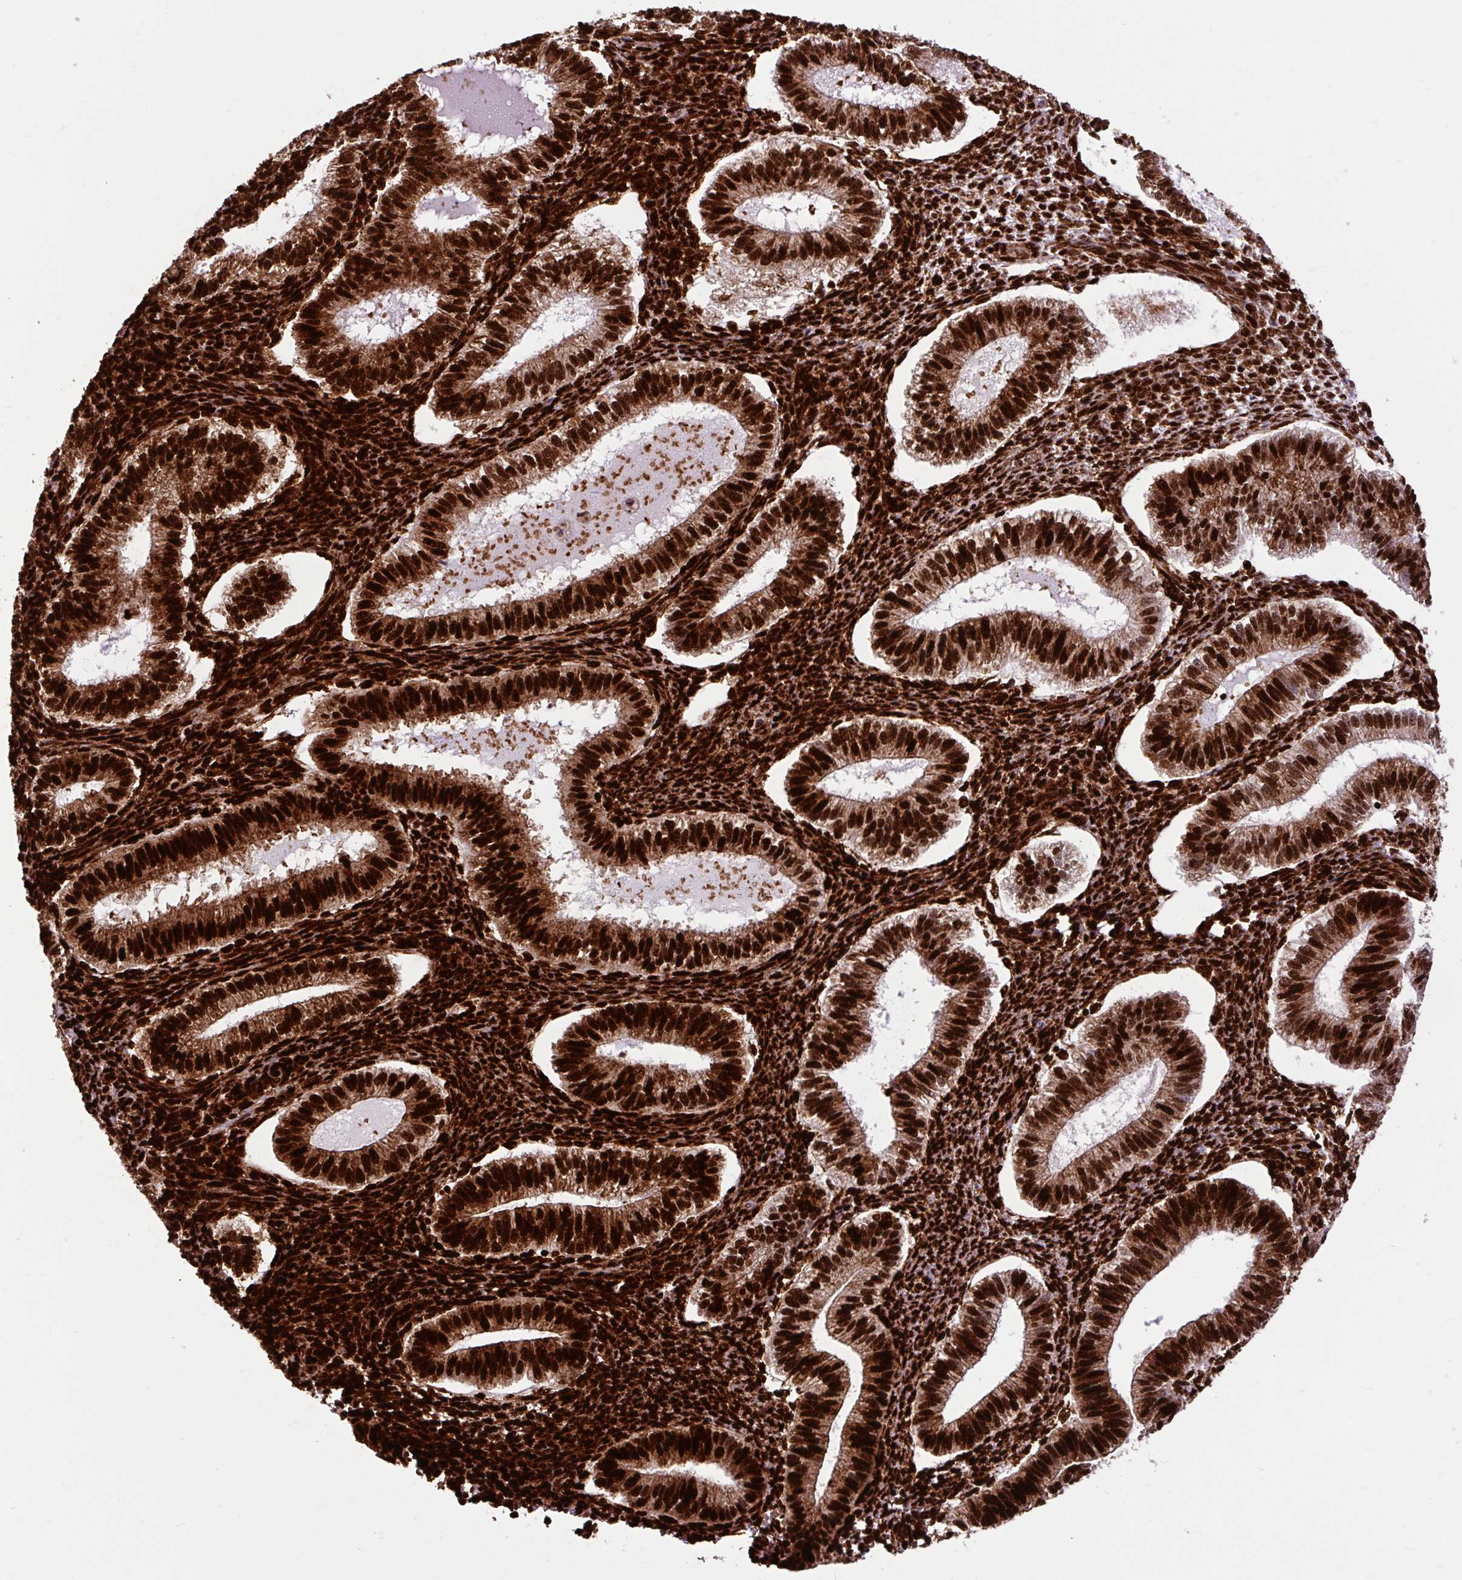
{"staining": {"intensity": "strong", "quantity": ">75%", "location": "nuclear"}, "tissue": "endometrium", "cell_type": "Cells in endometrial stroma", "image_type": "normal", "snomed": [{"axis": "morphology", "description": "Normal tissue, NOS"}, {"axis": "topography", "description": "Endometrium"}], "caption": "Immunohistochemistry (IHC) of normal endometrium shows high levels of strong nuclear staining in approximately >75% of cells in endometrial stroma.", "gene": "FUS", "patient": {"sex": "female", "age": 25}}